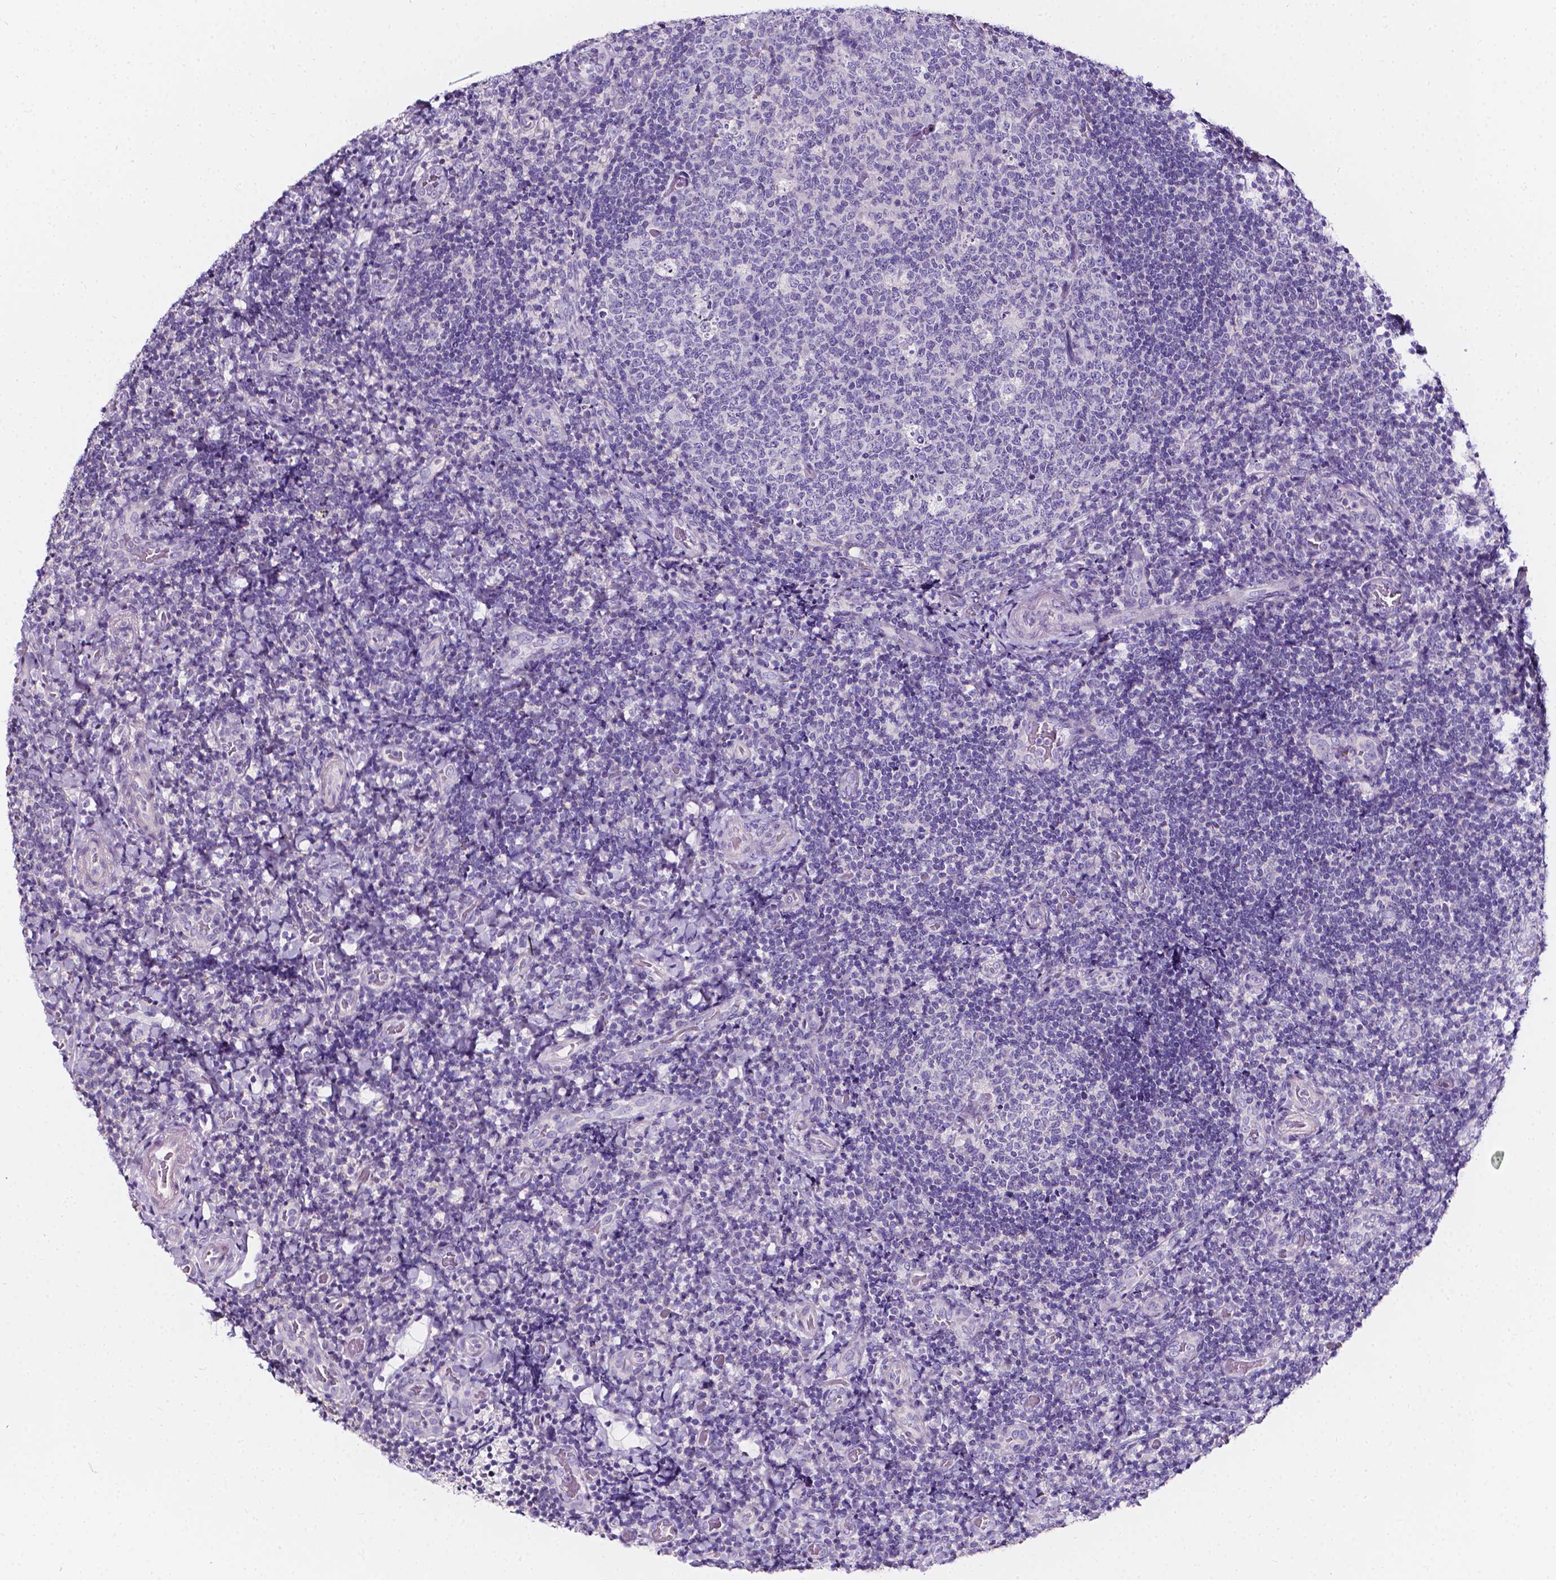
{"staining": {"intensity": "negative", "quantity": "none", "location": "none"}, "tissue": "tonsil", "cell_type": "Germinal center cells", "image_type": "normal", "snomed": [{"axis": "morphology", "description": "Normal tissue, NOS"}, {"axis": "topography", "description": "Tonsil"}], "caption": "An immunohistochemistry (IHC) image of normal tonsil is shown. There is no staining in germinal center cells of tonsil.", "gene": "CLSTN2", "patient": {"sex": "male", "age": 17}}